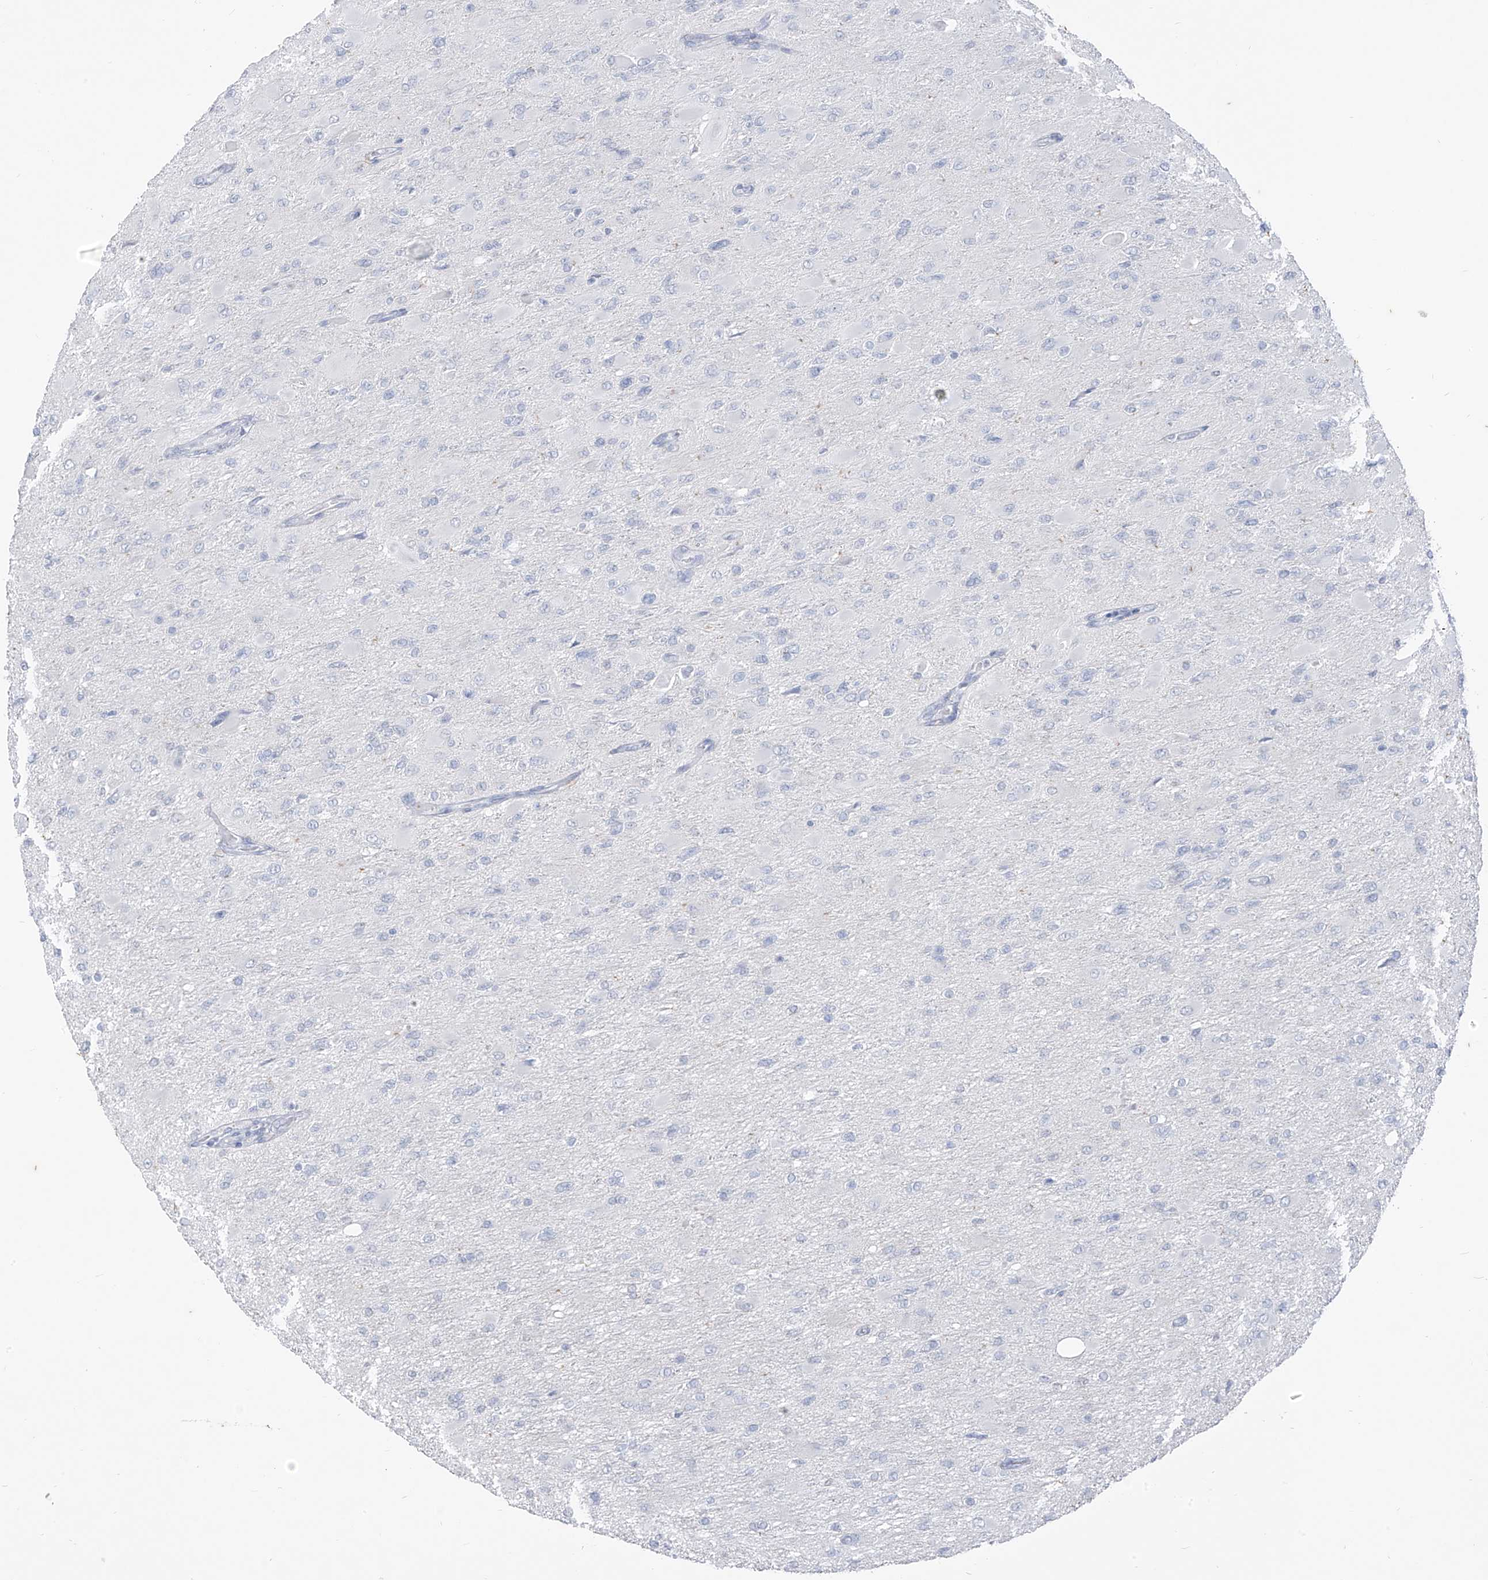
{"staining": {"intensity": "negative", "quantity": "none", "location": "none"}, "tissue": "glioma", "cell_type": "Tumor cells", "image_type": "cancer", "snomed": [{"axis": "morphology", "description": "Glioma, malignant, High grade"}, {"axis": "topography", "description": "Cerebral cortex"}], "caption": "Immunohistochemistry (IHC) of high-grade glioma (malignant) displays no staining in tumor cells.", "gene": "CX3CR1", "patient": {"sex": "female", "age": 36}}